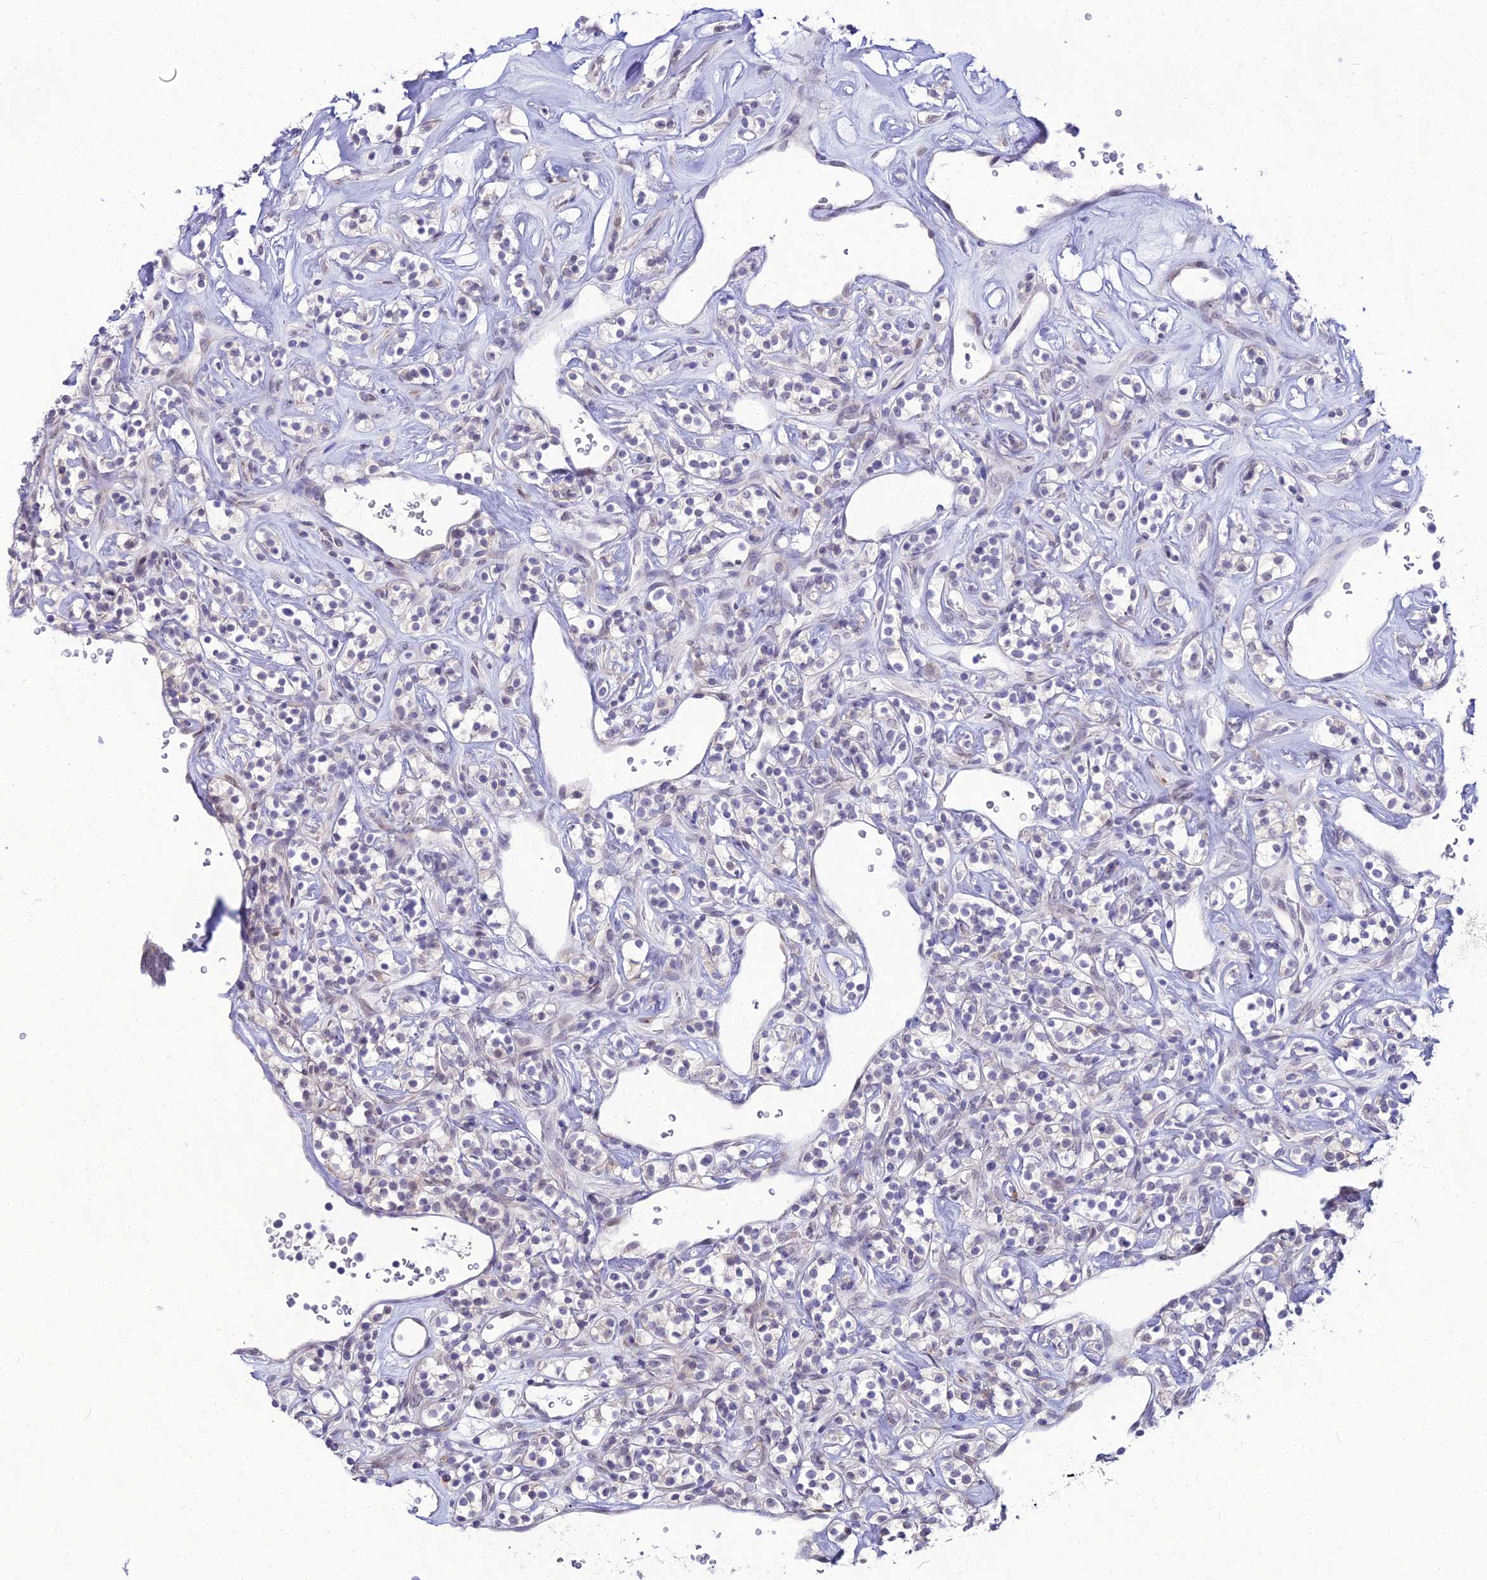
{"staining": {"intensity": "negative", "quantity": "none", "location": "none"}, "tissue": "renal cancer", "cell_type": "Tumor cells", "image_type": "cancer", "snomed": [{"axis": "morphology", "description": "Adenocarcinoma, NOS"}, {"axis": "topography", "description": "Kidney"}], "caption": "Immunohistochemical staining of adenocarcinoma (renal) shows no significant positivity in tumor cells.", "gene": "TROAP", "patient": {"sex": "male", "age": 77}}